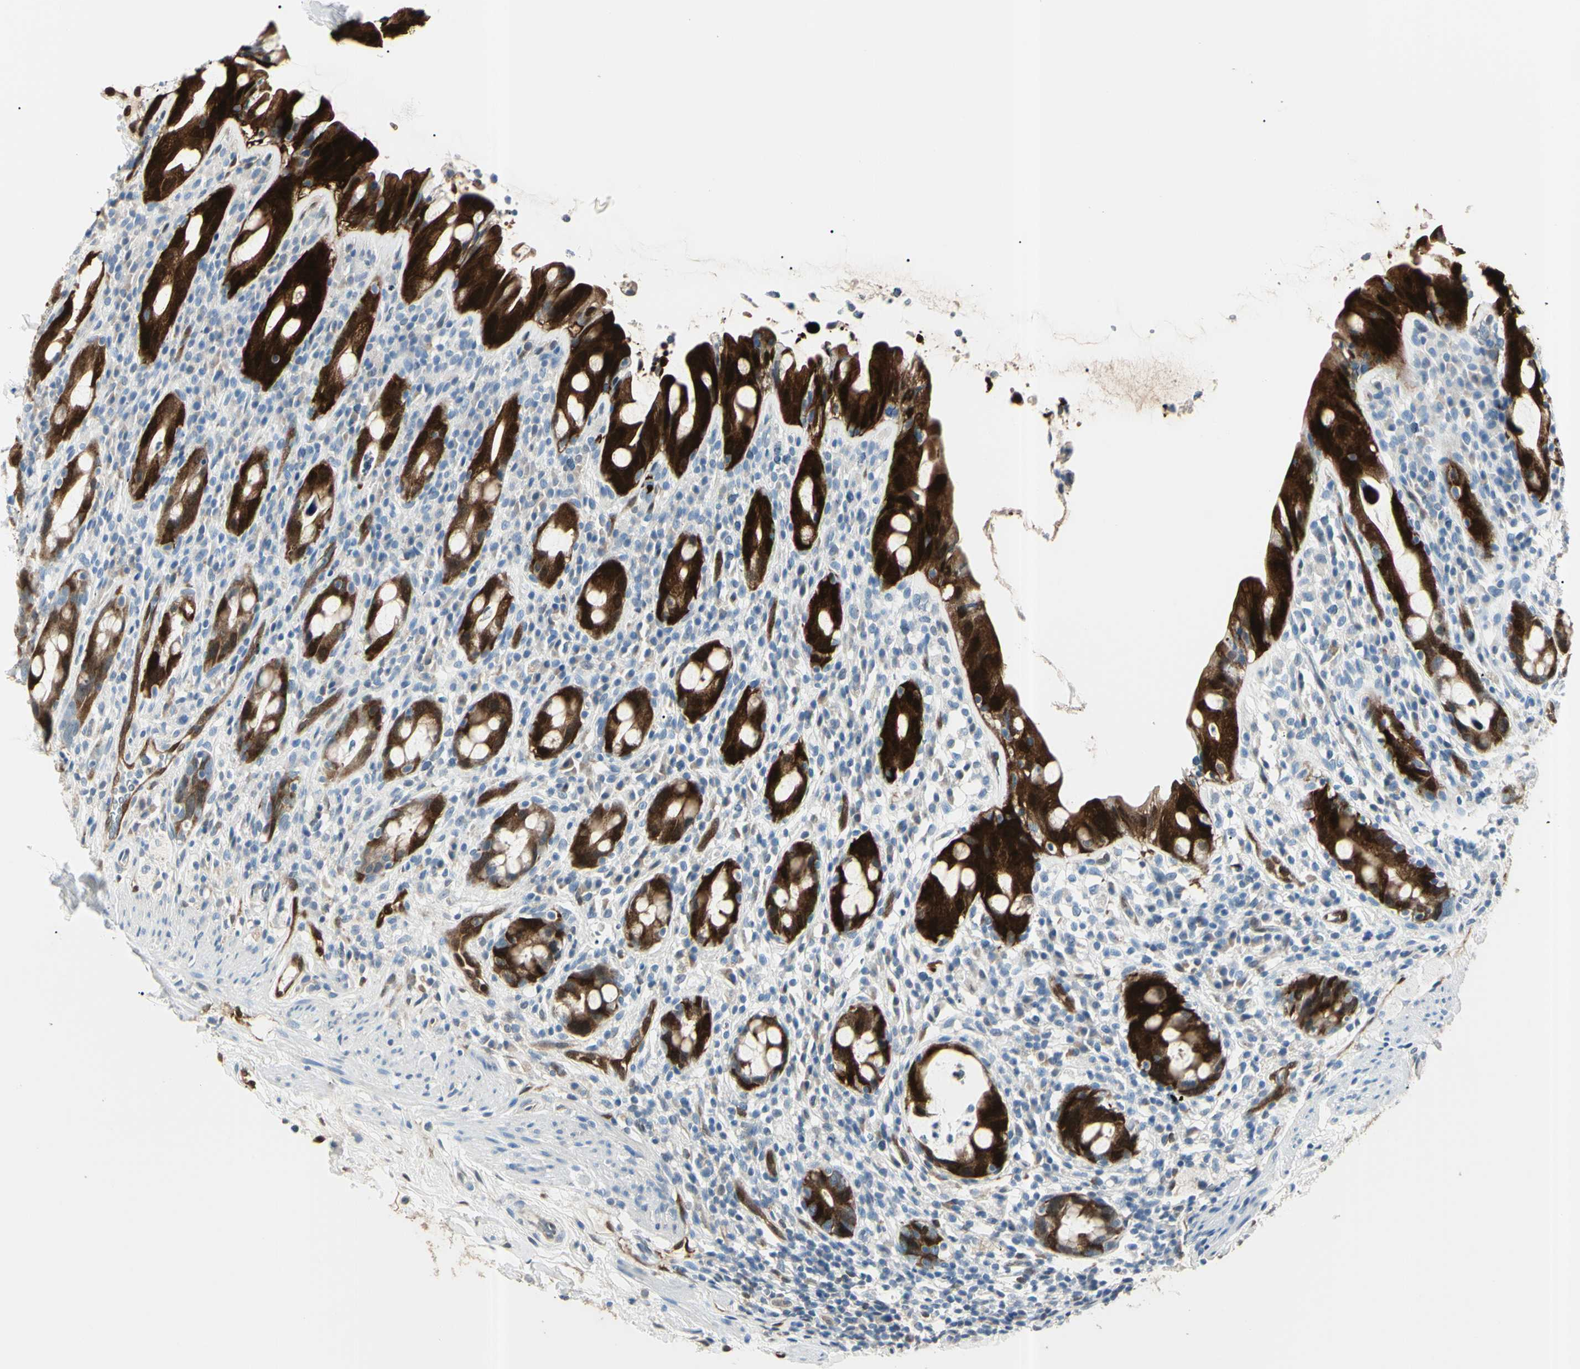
{"staining": {"intensity": "strong", "quantity": ">75%", "location": "cytoplasmic/membranous,nuclear"}, "tissue": "rectum", "cell_type": "Glandular cells", "image_type": "normal", "snomed": [{"axis": "morphology", "description": "Normal tissue, NOS"}, {"axis": "topography", "description": "Rectum"}], "caption": "Immunohistochemistry (IHC) photomicrograph of benign human rectum stained for a protein (brown), which displays high levels of strong cytoplasmic/membranous,nuclear expression in approximately >75% of glandular cells.", "gene": "AKR1C3", "patient": {"sex": "male", "age": 44}}